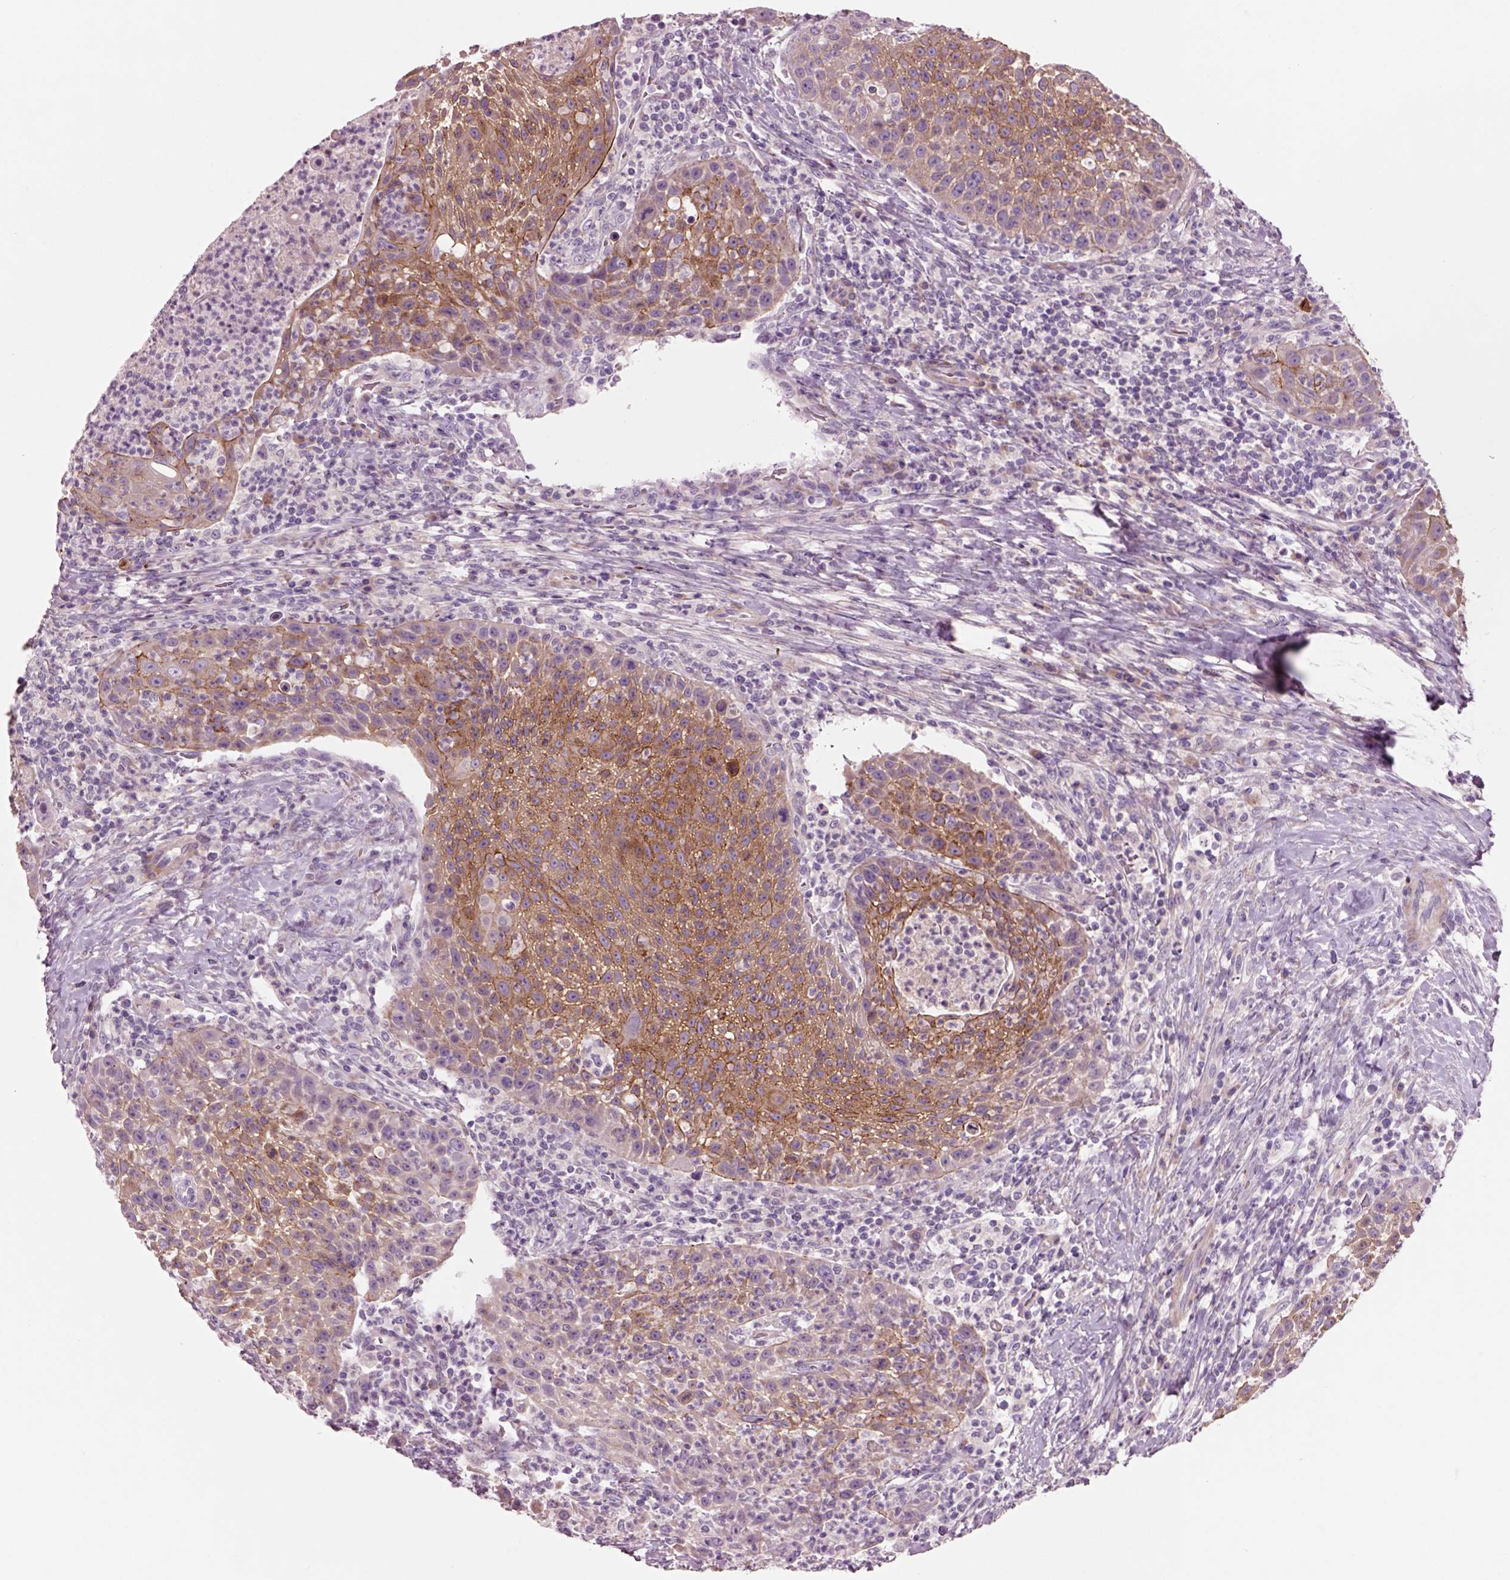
{"staining": {"intensity": "moderate", "quantity": ">75%", "location": "cytoplasmic/membranous"}, "tissue": "head and neck cancer", "cell_type": "Tumor cells", "image_type": "cancer", "snomed": [{"axis": "morphology", "description": "Squamous cell carcinoma, NOS"}, {"axis": "topography", "description": "Head-Neck"}], "caption": "Head and neck squamous cell carcinoma stained for a protein shows moderate cytoplasmic/membranous positivity in tumor cells. The protein of interest is shown in brown color, while the nuclei are stained blue.", "gene": "PLPP7", "patient": {"sex": "male", "age": 69}}